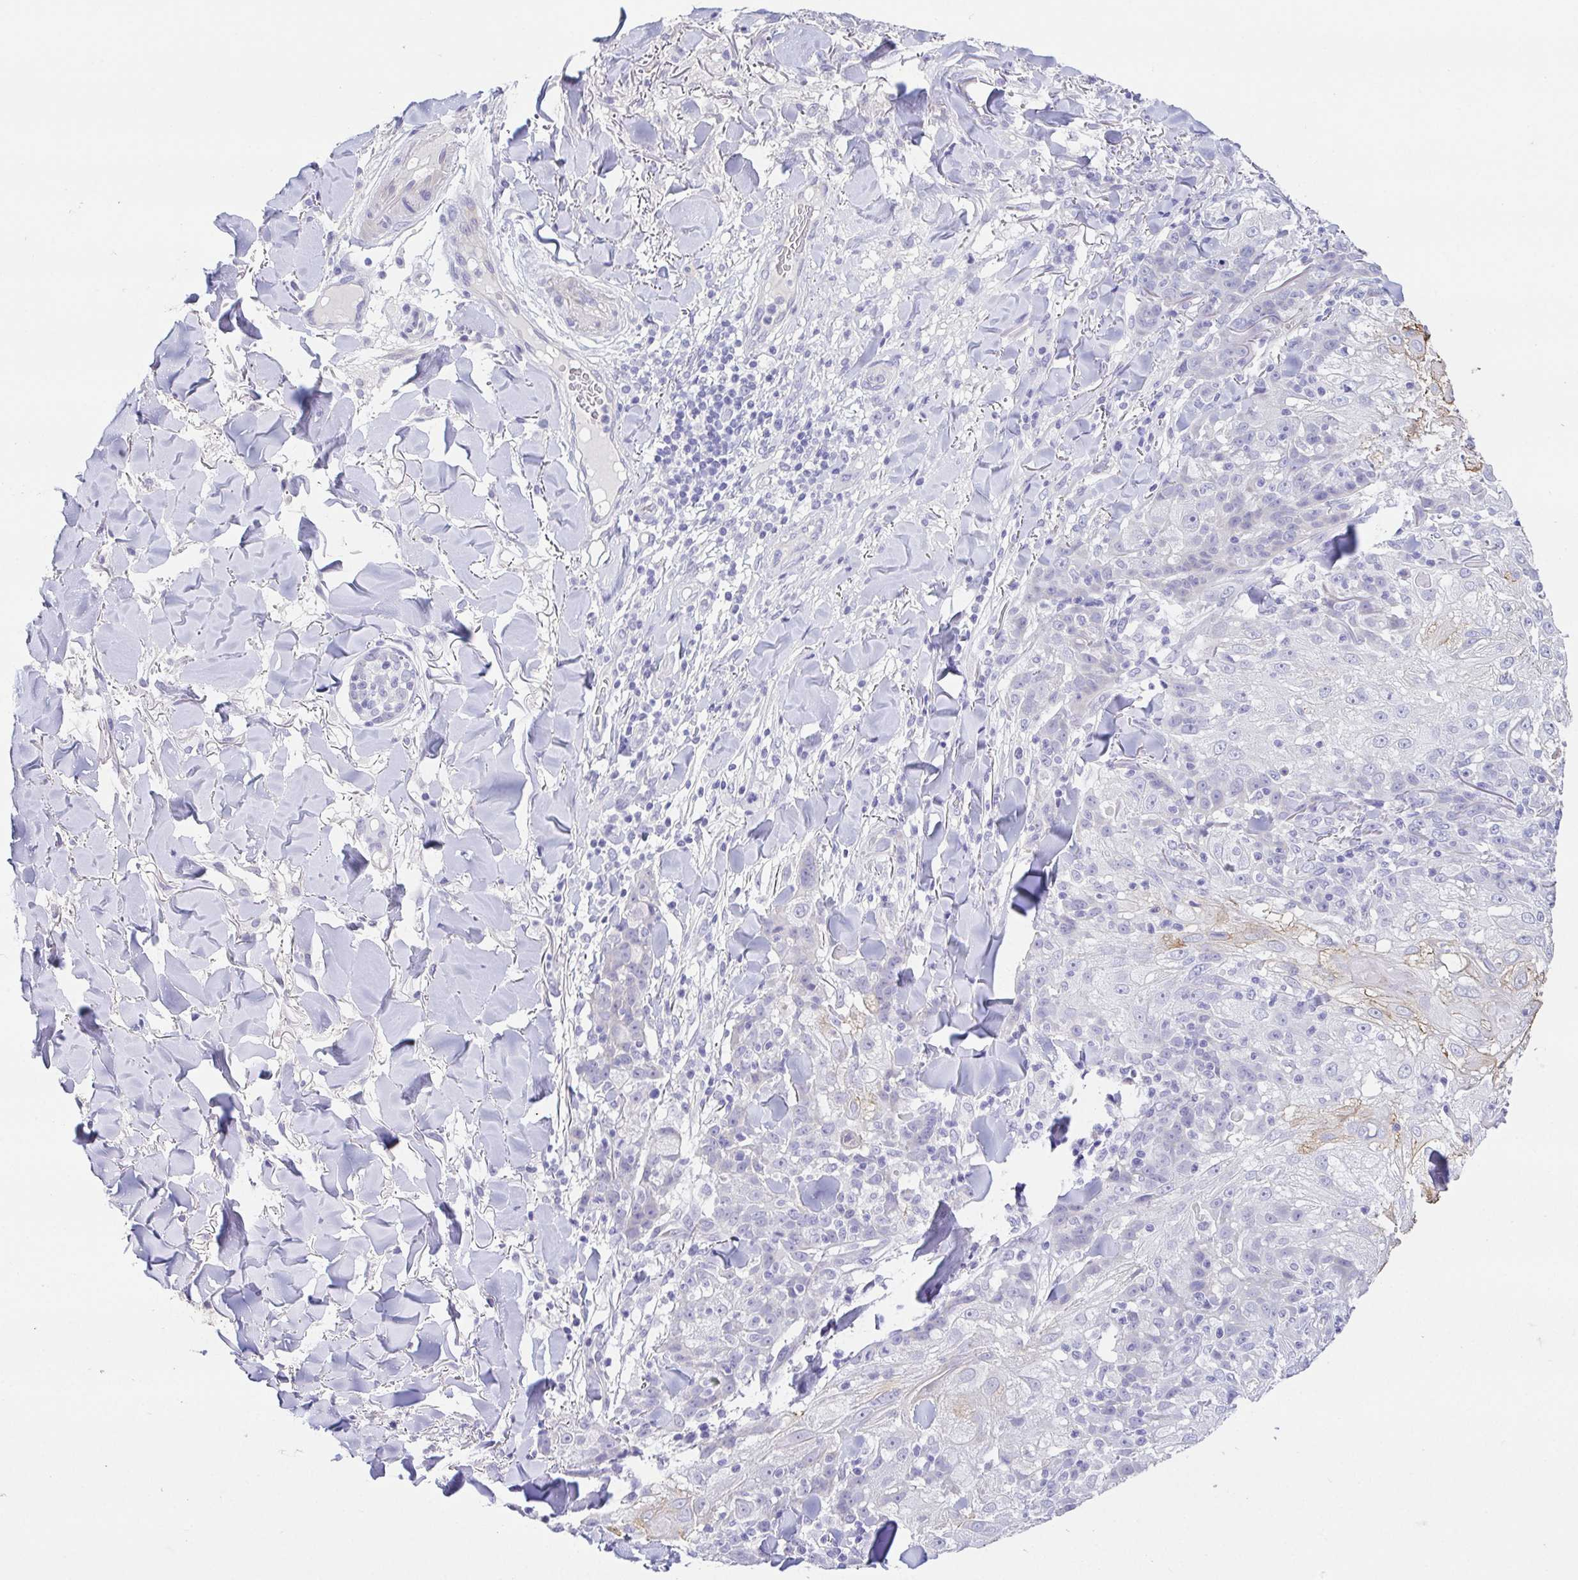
{"staining": {"intensity": "weak", "quantity": "<25%", "location": "cytoplasmic/membranous"}, "tissue": "skin cancer", "cell_type": "Tumor cells", "image_type": "cancer", "snomed": [{"axis": "morphology", "description": "Normal tissue, NOS"}, {"axis": "morphology", "description": "Squamous cell carcinoma, NOS"}, {"axis": "topography", "description": "Skin"}], "caption": "An immunohistochemistry (IHC) image of skin cancer (squamous cell carcinoma) is shown. There is no staining in tumor cells of skin cancer (squamous cell carcinoma).", "gene": "HAPLN2", "patient": {"sex": "female", "age": 83}}